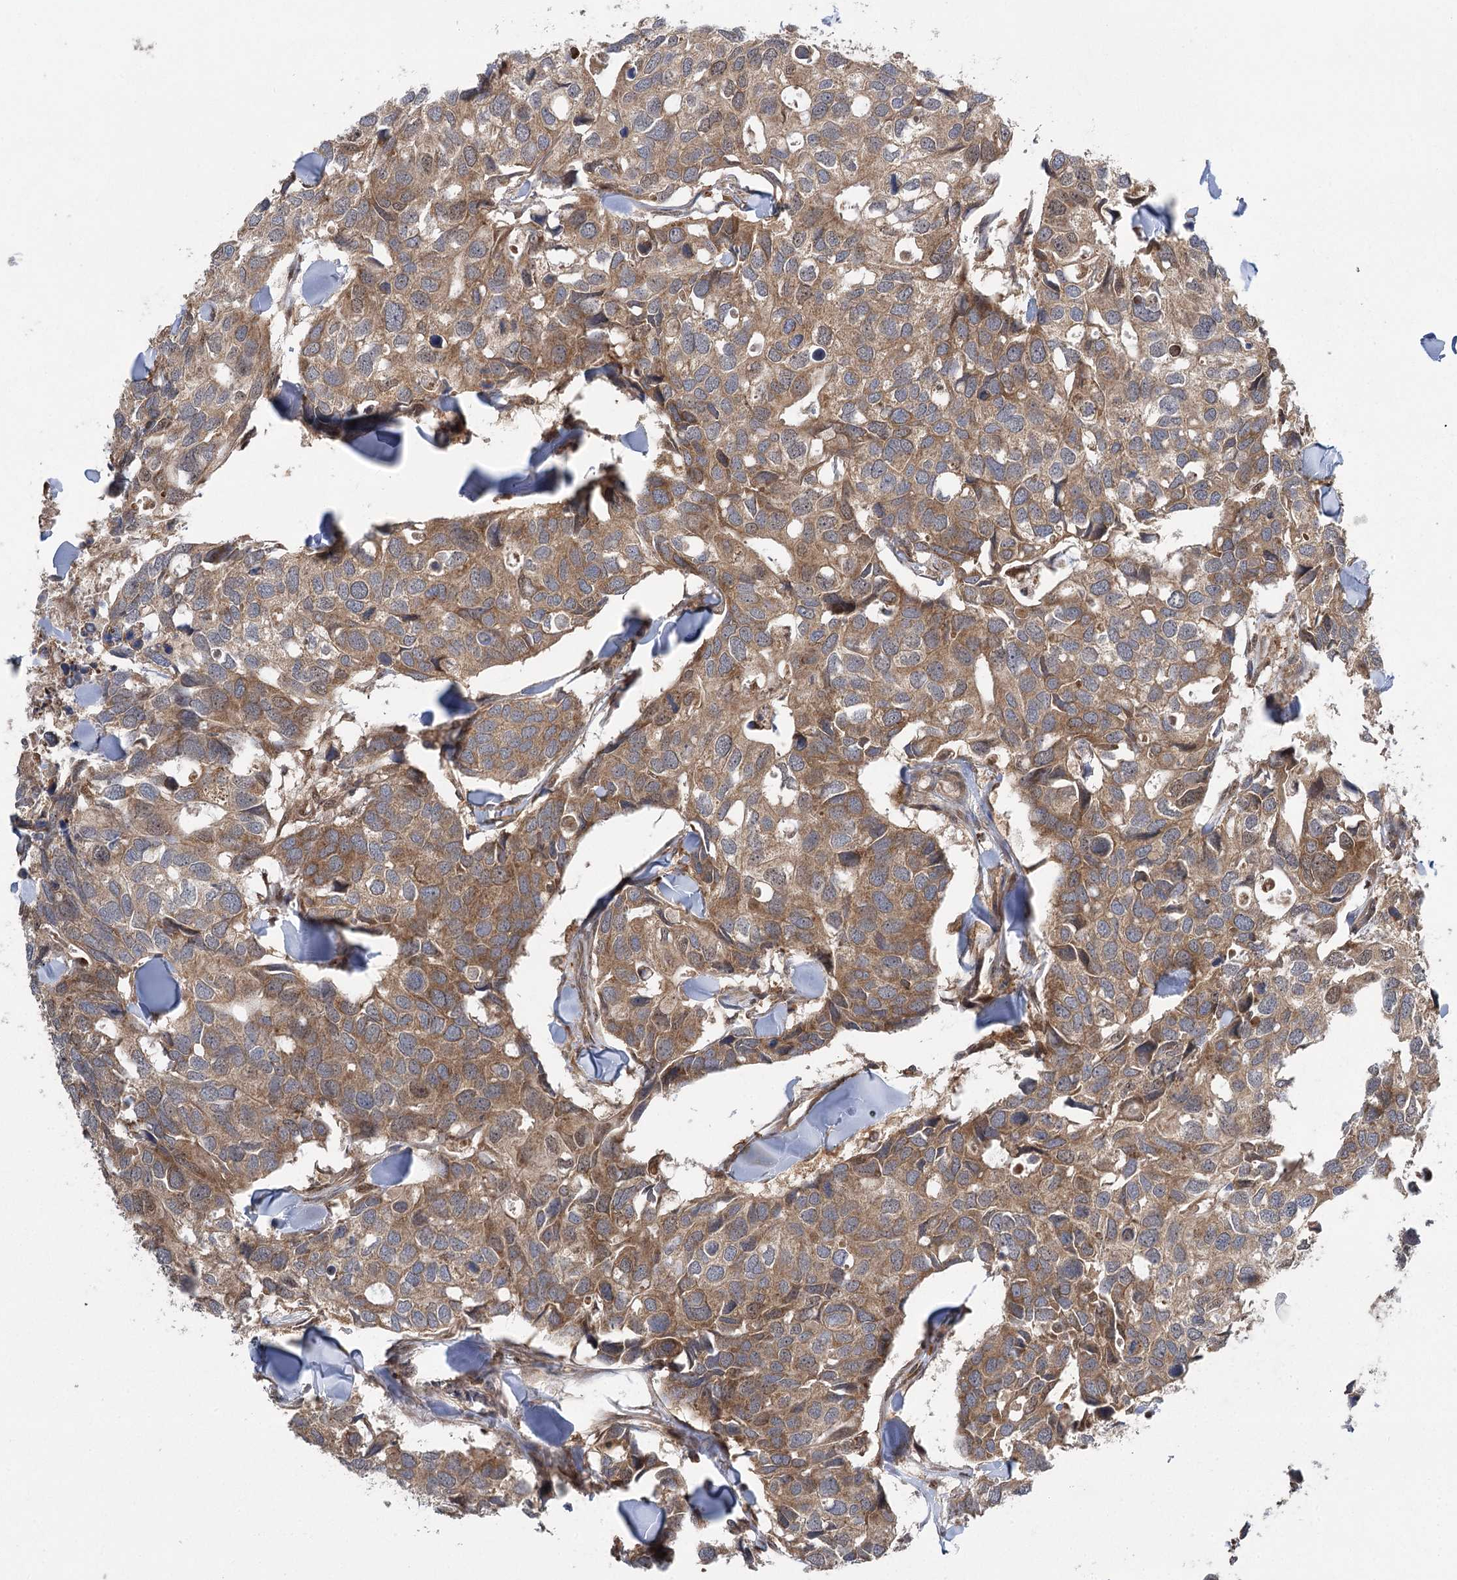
{"staining": {"intensity": "moderate", "quantity": ">75%", "location": "cytoplasmic/membranous"}, "tissue": "breast cancer", "cell_type": "Tumor cells", "image_type": "cancer", "snomed": [{"axis": "morphology", "description": "Duct carcinoma"}, {"axis": "topography", "description": "Breast"}], "caption": "A high-resolution histopathology image shows IHC staining of intraductal carcinoma (breast), which displays moderate cytoplasmic/membranous staining in about >75% of tumor cells.", "gene": "C12orf4", "patient": {"sex": "female", "age": 83}}